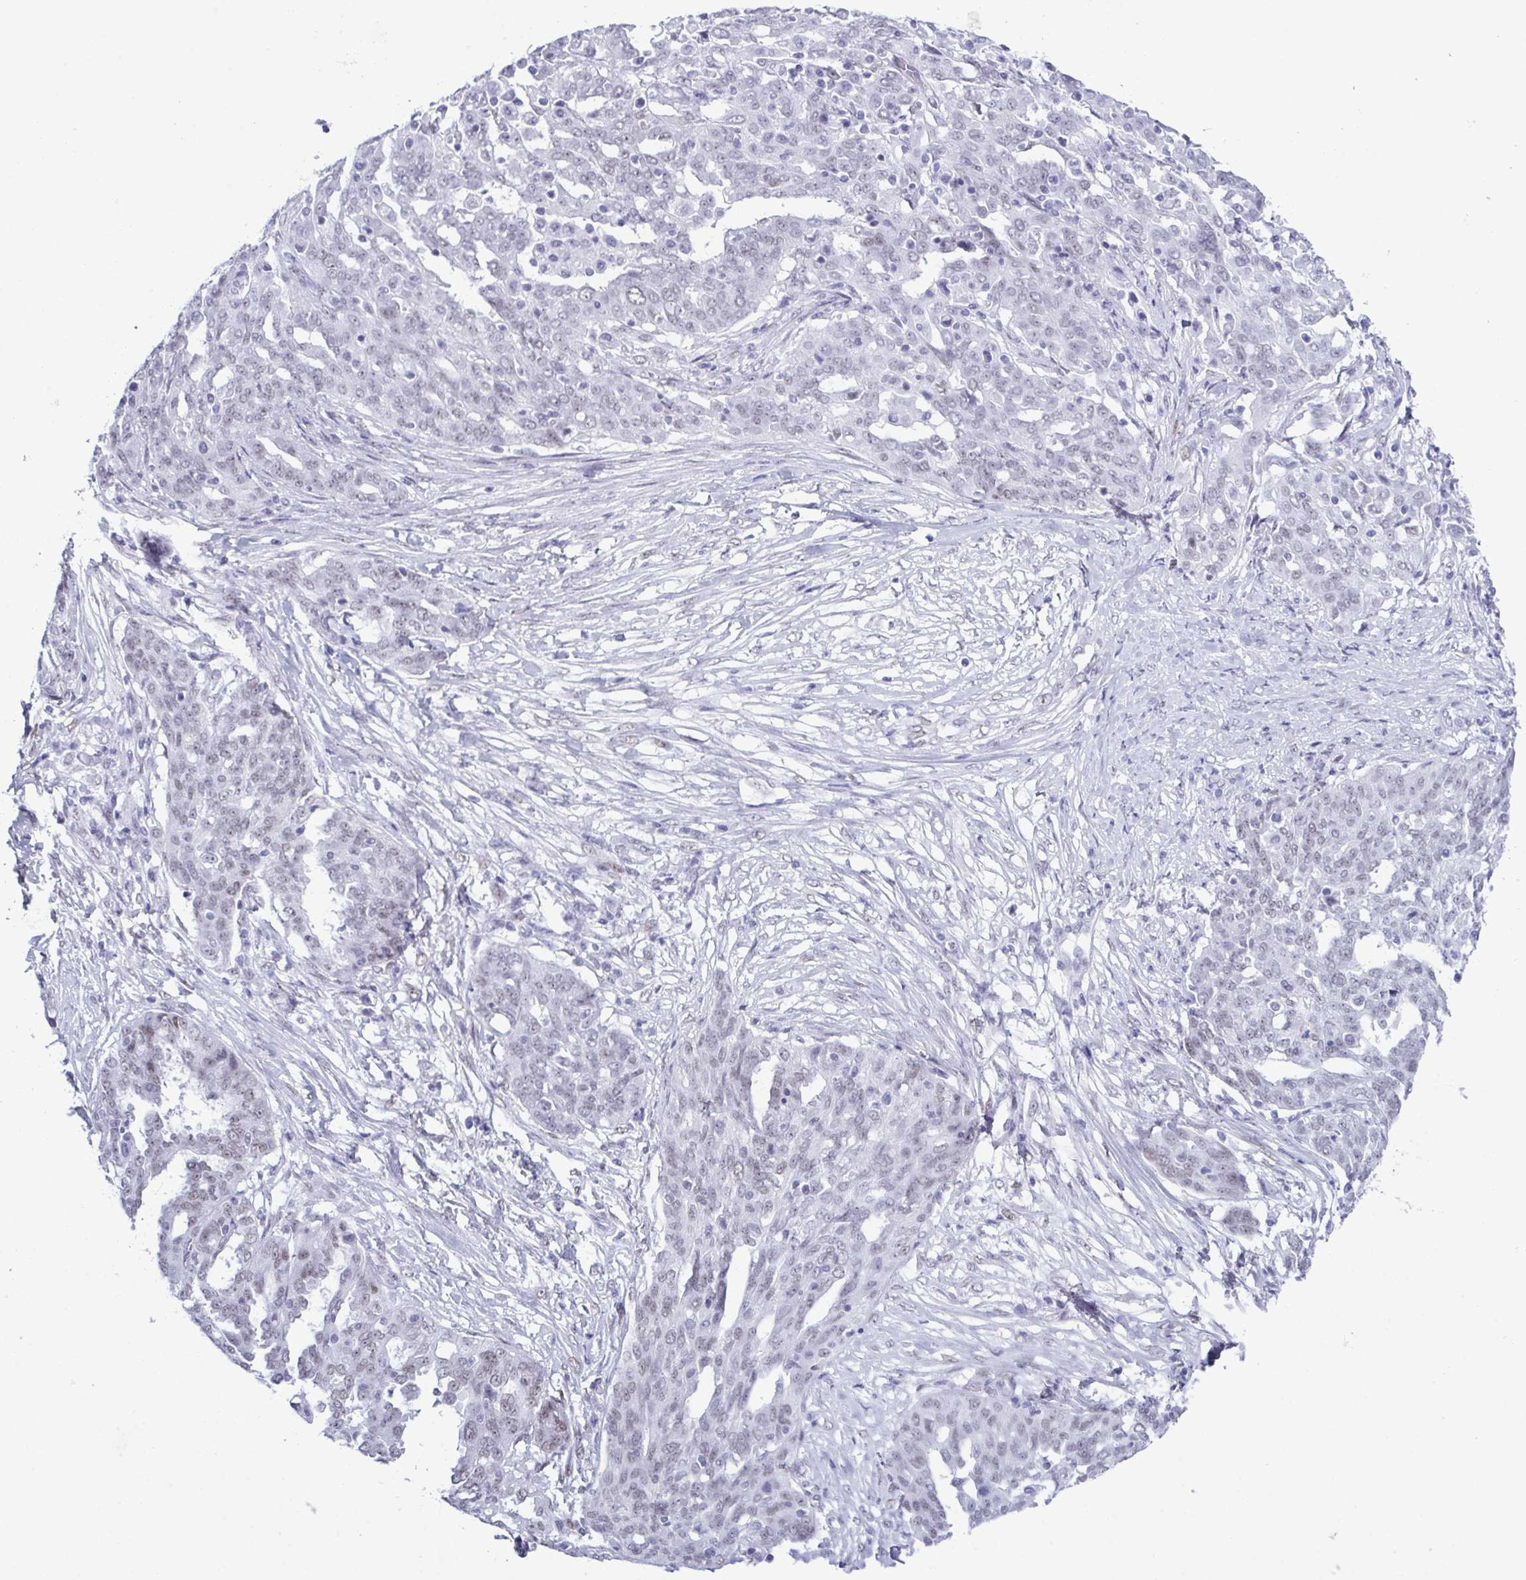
{"staining": {"intensity": "weak", "quantity": "<25%", "location": "nuclear"}, "tissue": "ovarian cancer", "cell_type": "Tumor cells", "image_type": "cancer", "snomed": [{"axis": "morphology", "description": "Cystadenocarcinoma, serous, NOS"}, {"axis": "topography", "description": "Ovary"}], "caption": "This is an immunohistochemistry image of ovarian cancer. There is no positivity in tumor cells.", "gene": "SUGP2", "patient": {"sex": "female", "age": 67}}